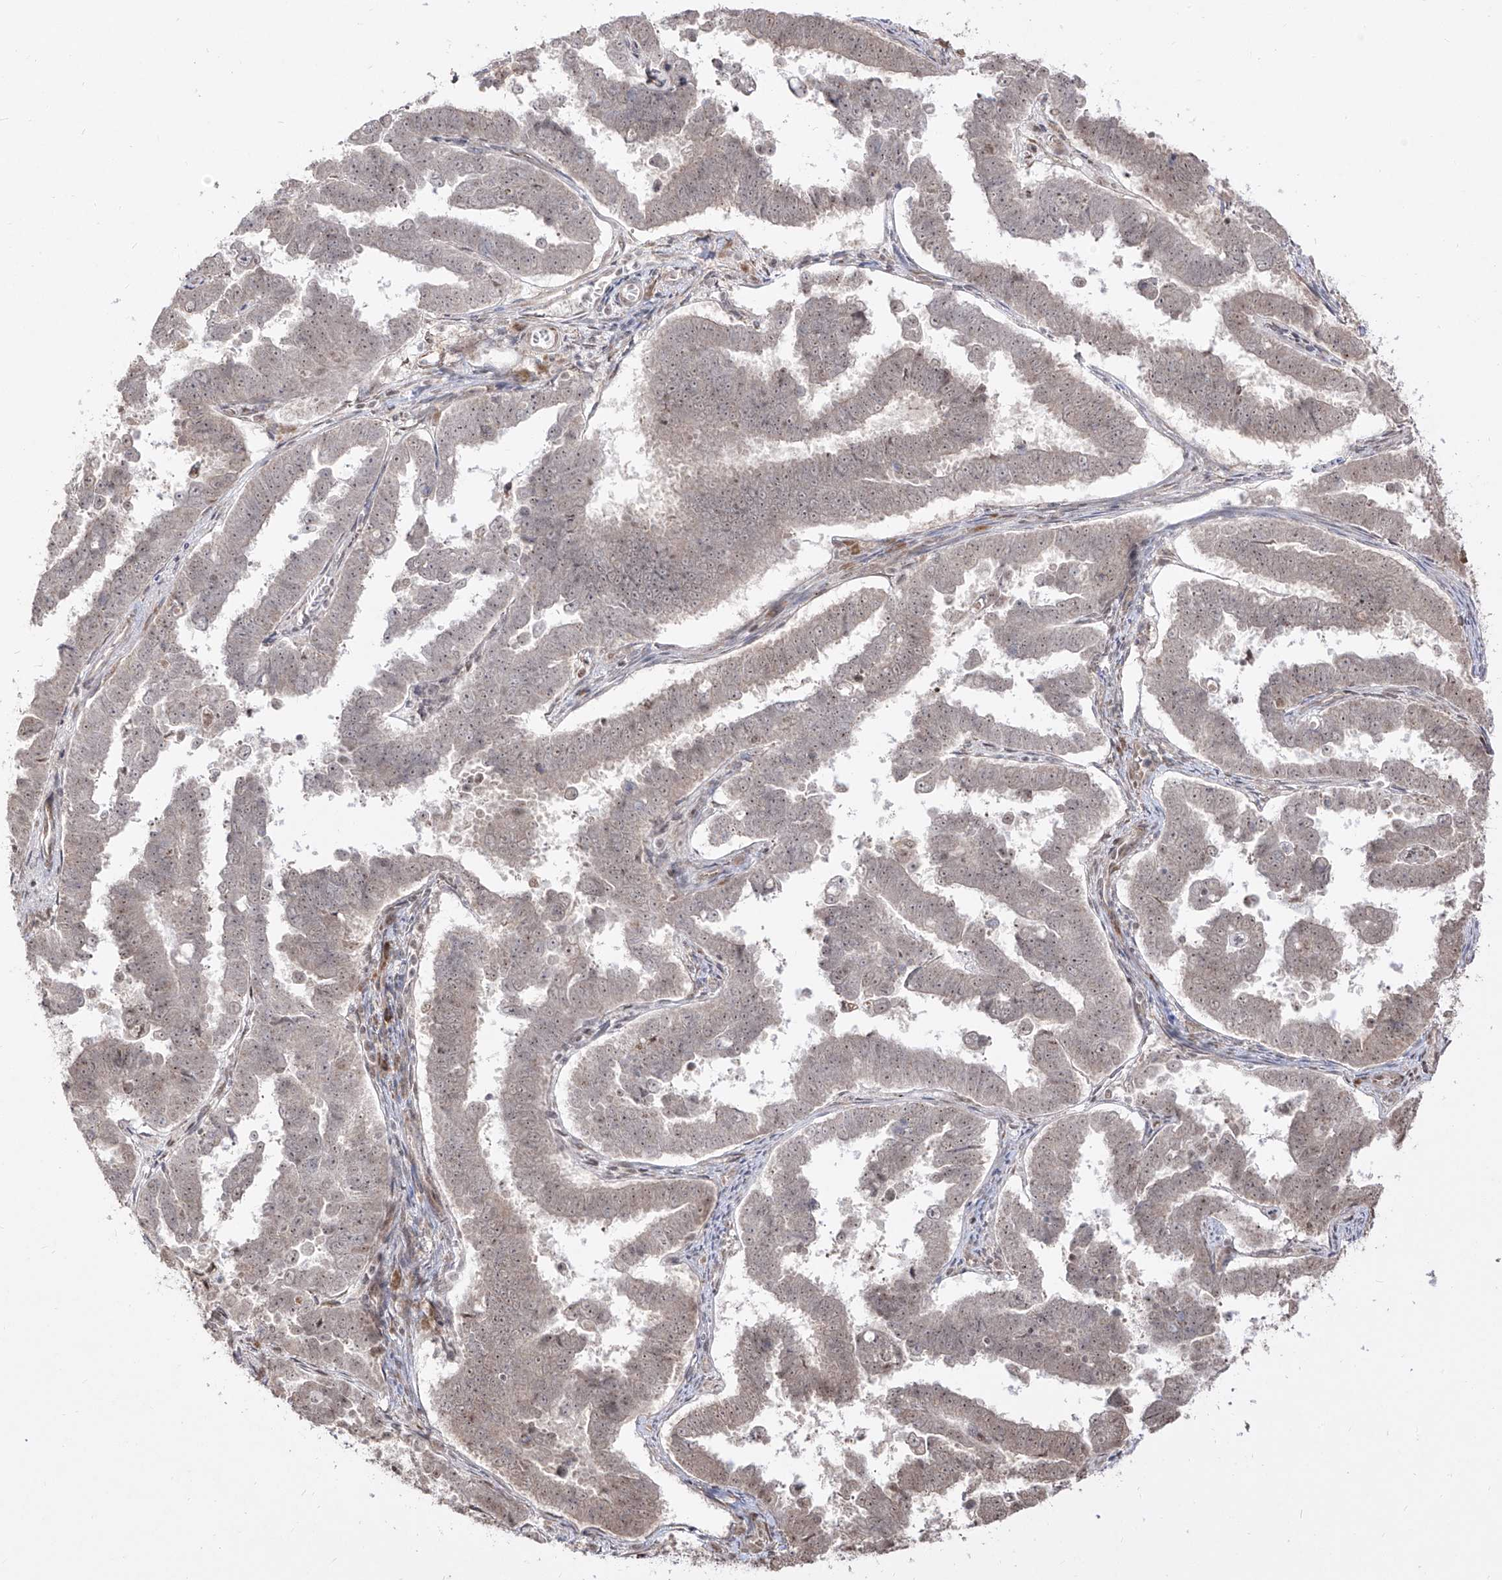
{"staining": {"intensity": "weak", "quantity": ">75%", "location": "nuclear"}, "tissue": "endometrial cancer", "cell_type": "Tumor cells", "image_type": "cancer", "snomed": [{"axis": "morphology", "description": "Adenocarcinoma, NOS"}, {"axis": "topography", "description": "Endometrium"}], "caption": "The photomicrograph shows staining of endometrial adenocarcinoma, revealing weak nuclear protein expression (brown color) within tumor cells.", "gene": "SNRNP27", "patient": {"sex": "female", "age": 75}}